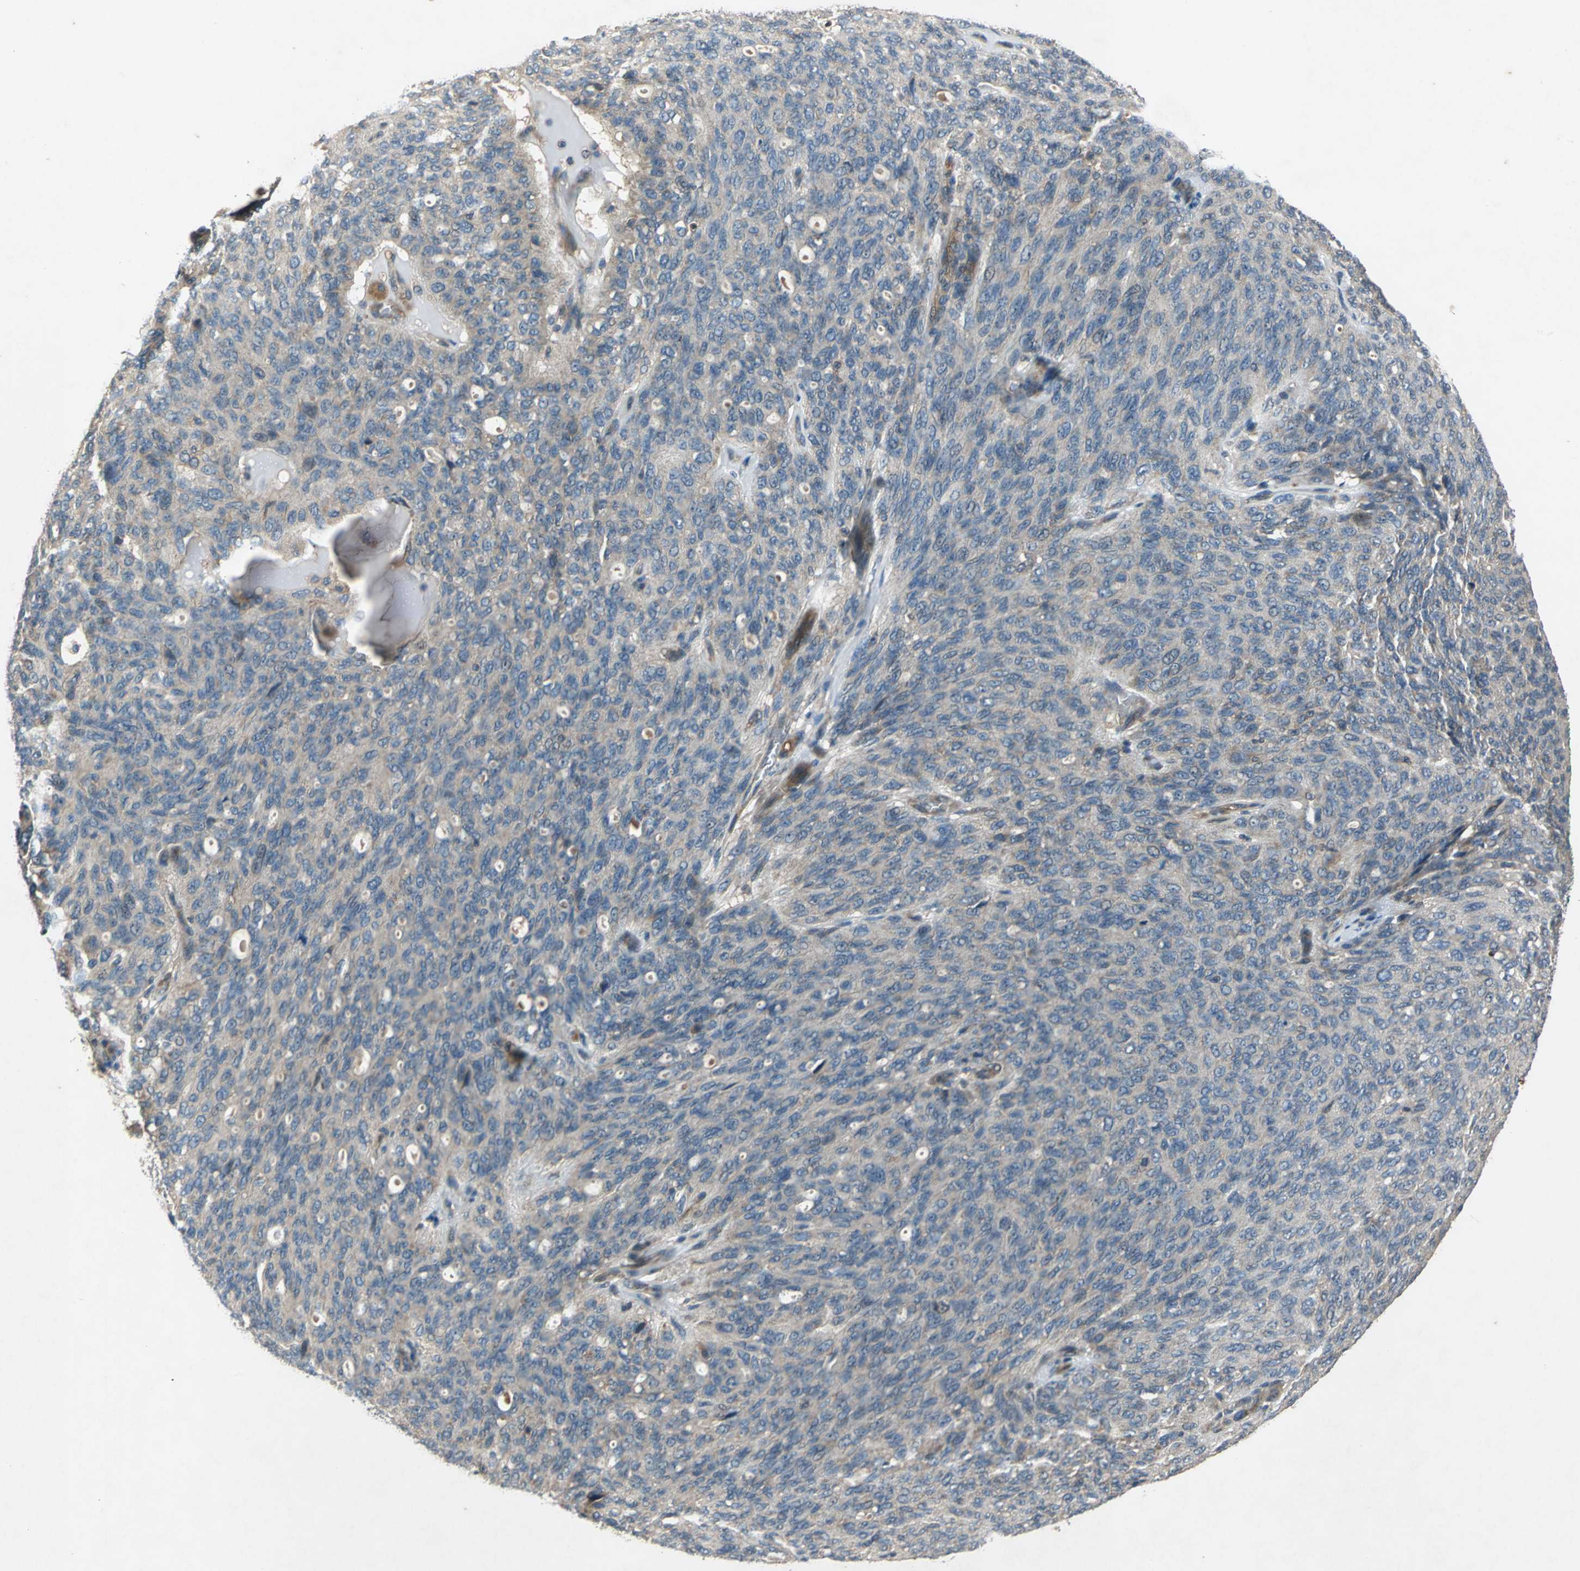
{"staining": {"intensity": "weak", "quantity": ">75%", "location": "cytoplasmic/membranous"}, "tissue": "ovarian cancer", "cell_type": "Tumor cells", "image_type": "cancer", "snomed": [{"axis": "morphology", "description": "Carcinoma, endometroid"}, {"axis": "topography", "description": "Ovary"}], "caption": "About >75% of tumor cells in ovarian cancer show weak cytoplasmic/membranous protein positivity as visualized by brown immunohistochemical staining.", "gene": "EMCN", "patient": {"sex": "female", "age": 60}}